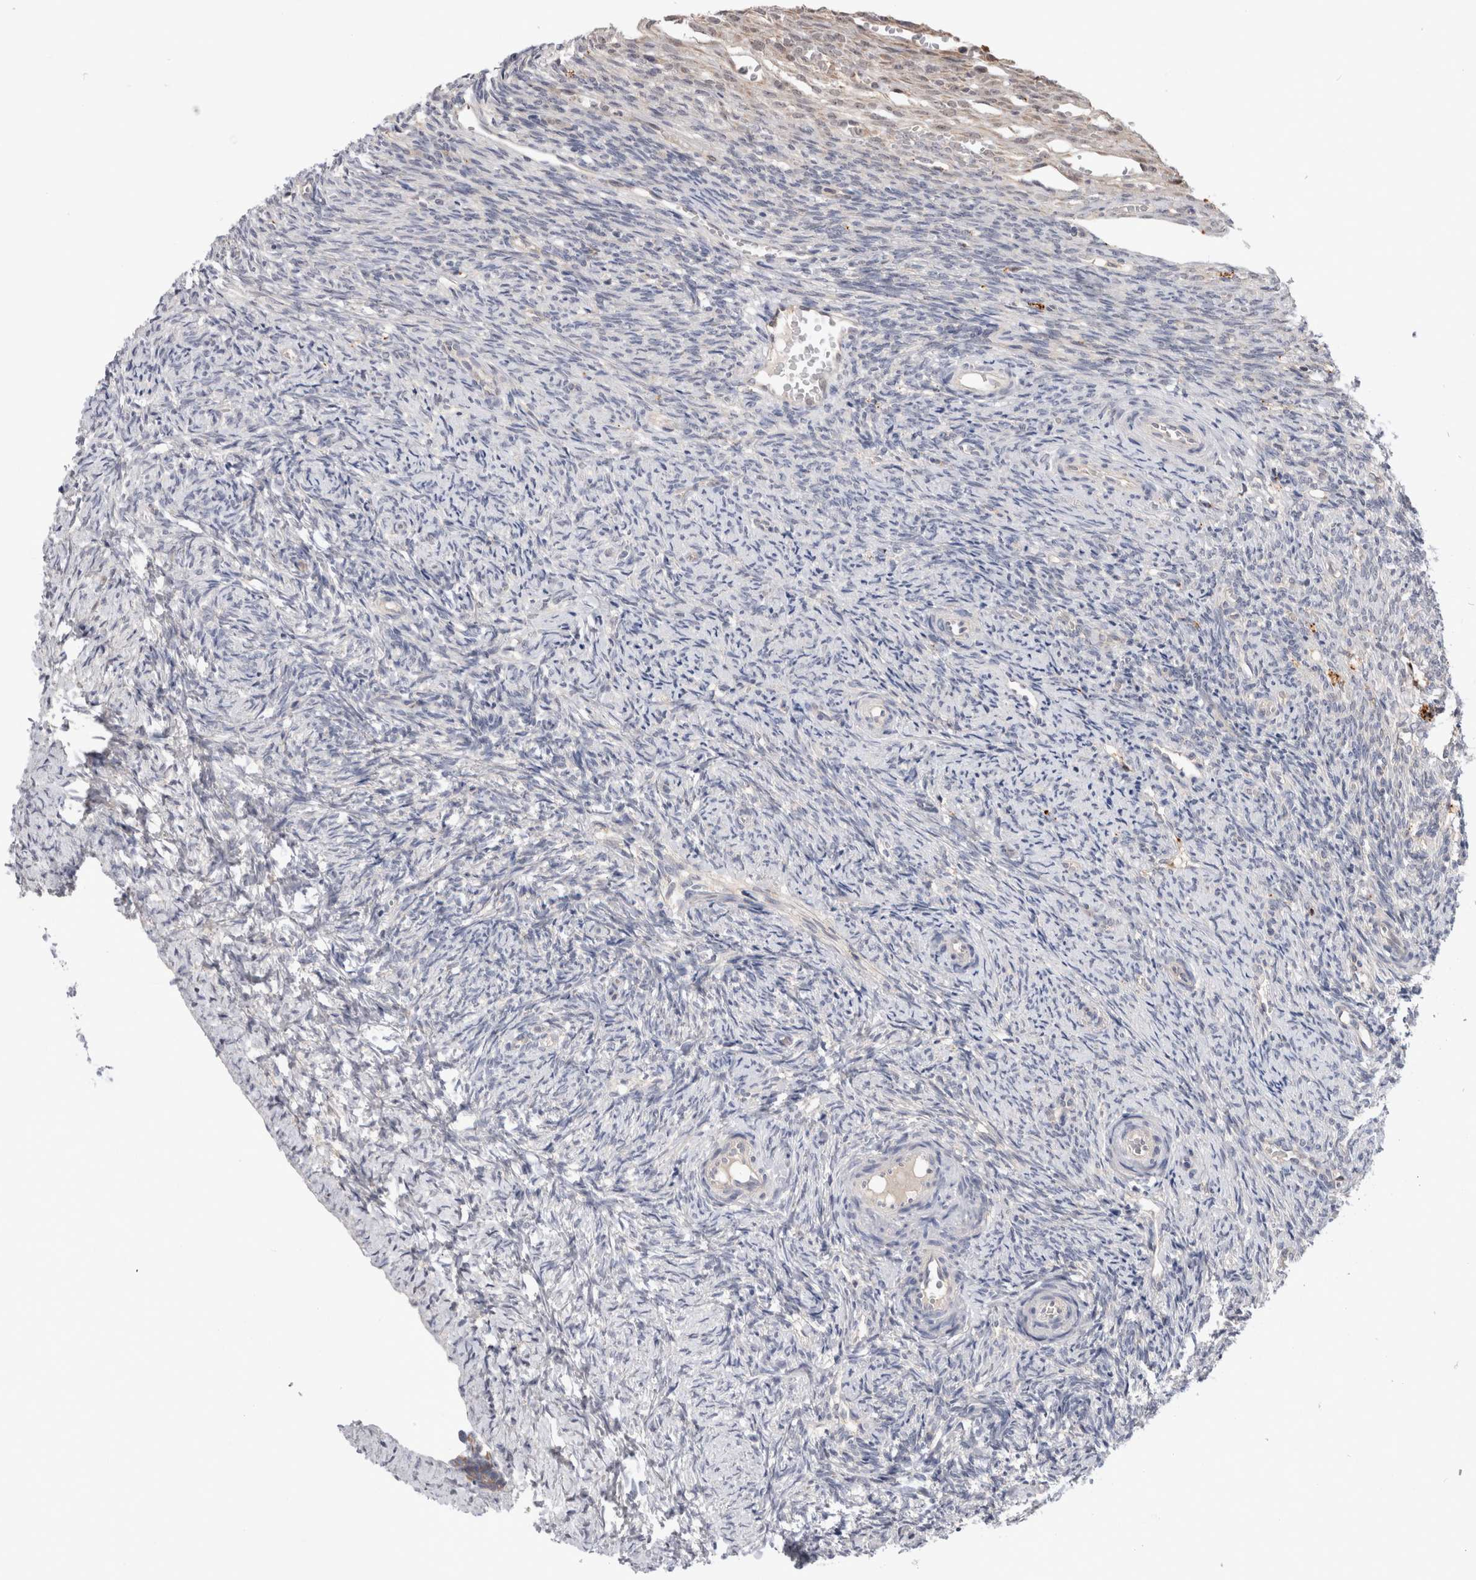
{"staining": {"intensity": "weak", "quantity": ">75%", "location": "cytoplasmic/membranous"}, "tissue": "ovary", "cell_type": "Follicle cells", "image_type": "normal", "snomed": [{"axis": "morphology", "description": "Normal tissue, NOS"}, {"axis": "topography", "description": "Ovary"}], "caption": "A brown stain highlights weak cytoplasmic/membranous staining of a protein in follicle cells of normal ovary. (Brightfield microscopy of DAB IHC at high magnification).", "gene": "MRPL37", "patient": {"sex": "female", "age": 41}}